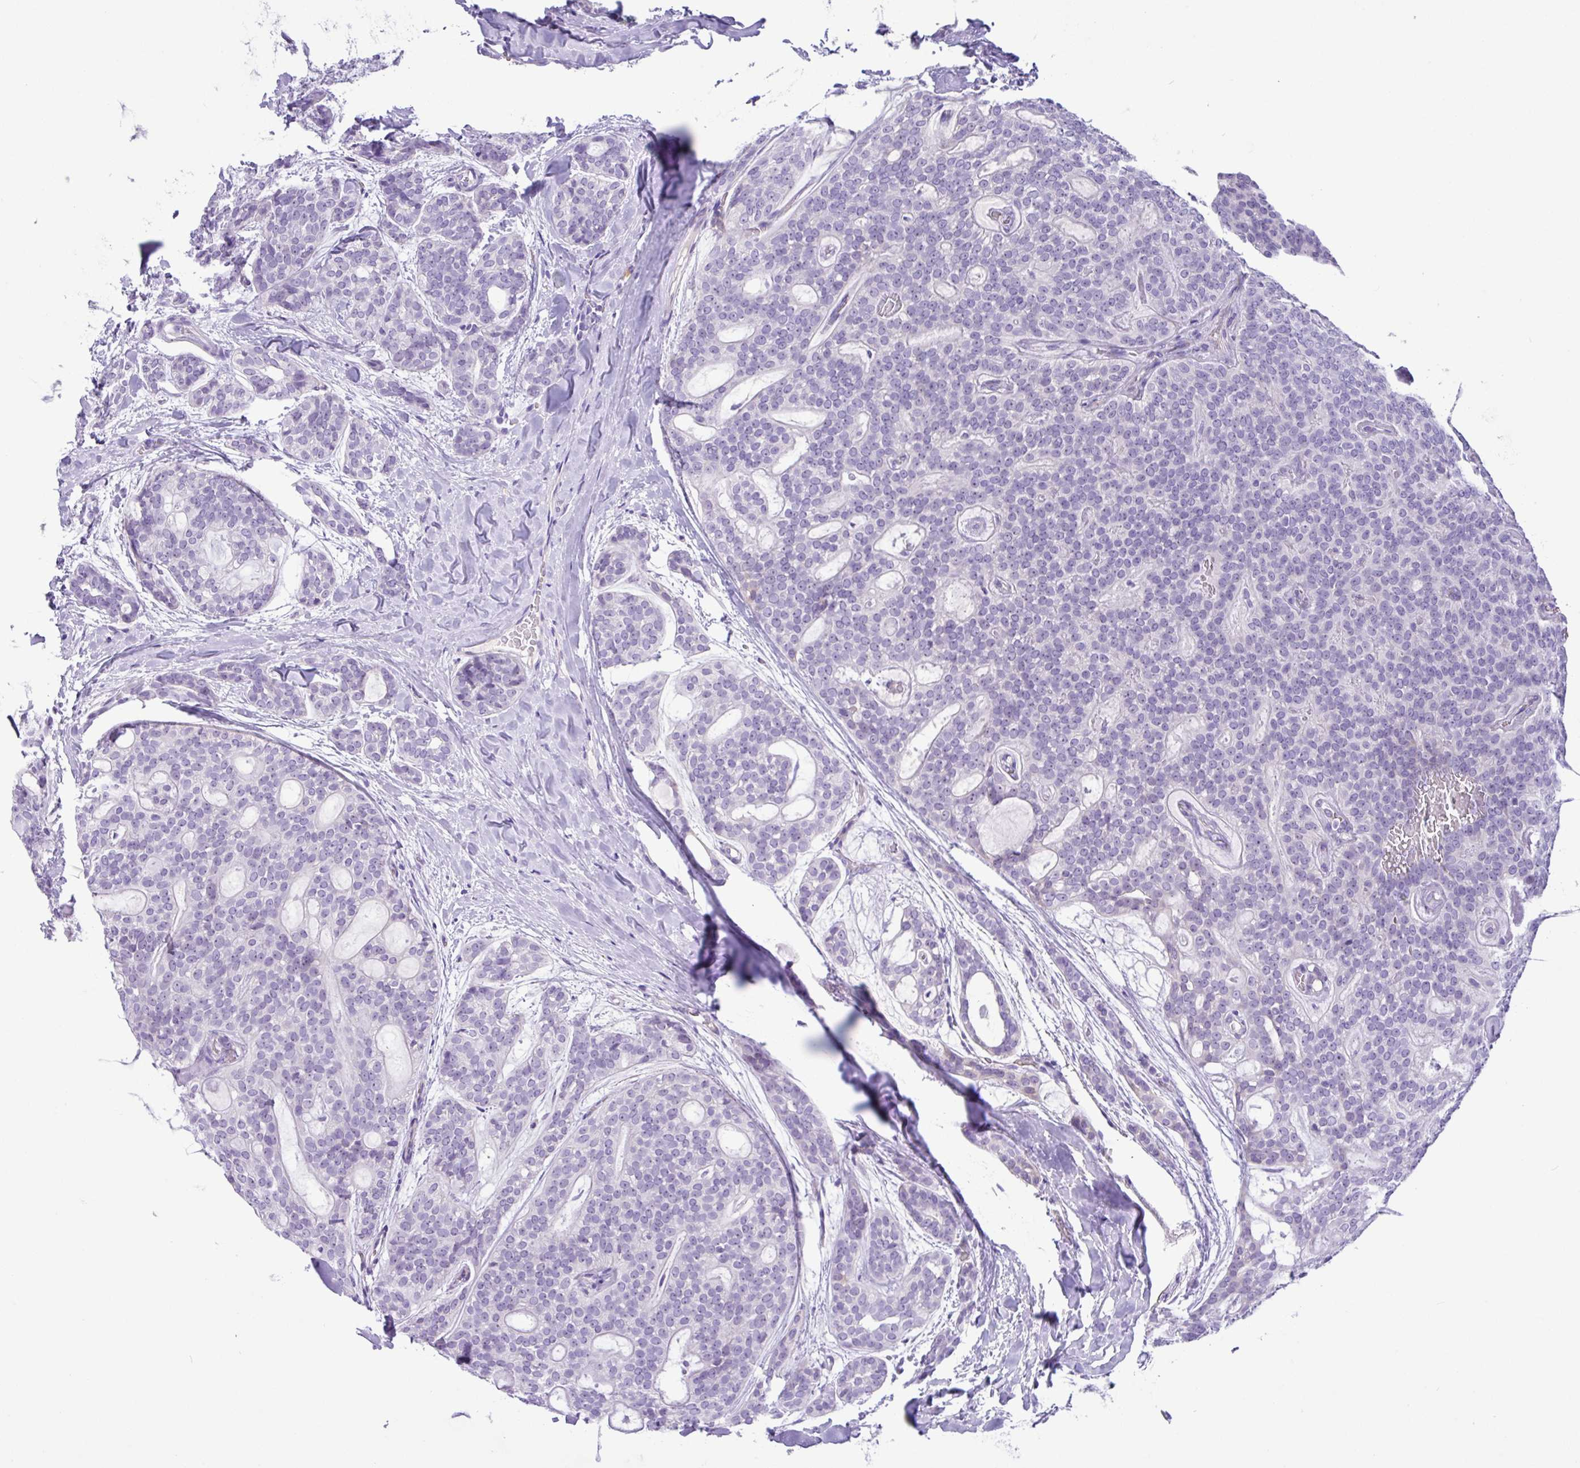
{"staining": {"intensity": "negative", "quantity": "none", "location": "none"}, "tissue": "head and neck cancer", "cell_type": "Tumor cells", "image_type": "cancer", "snomed": [{"axis": "morphology", "description": "Adenocarcinoma, NOS"}, {"axis": "topography", "description": "Head-Neck"}], "caption": "The micrograph reveals no staining of tumor cells in adenocarcinoma (head and neck).", "gene": "MRM2", "patient": {"sex": "male", "age": 66}}